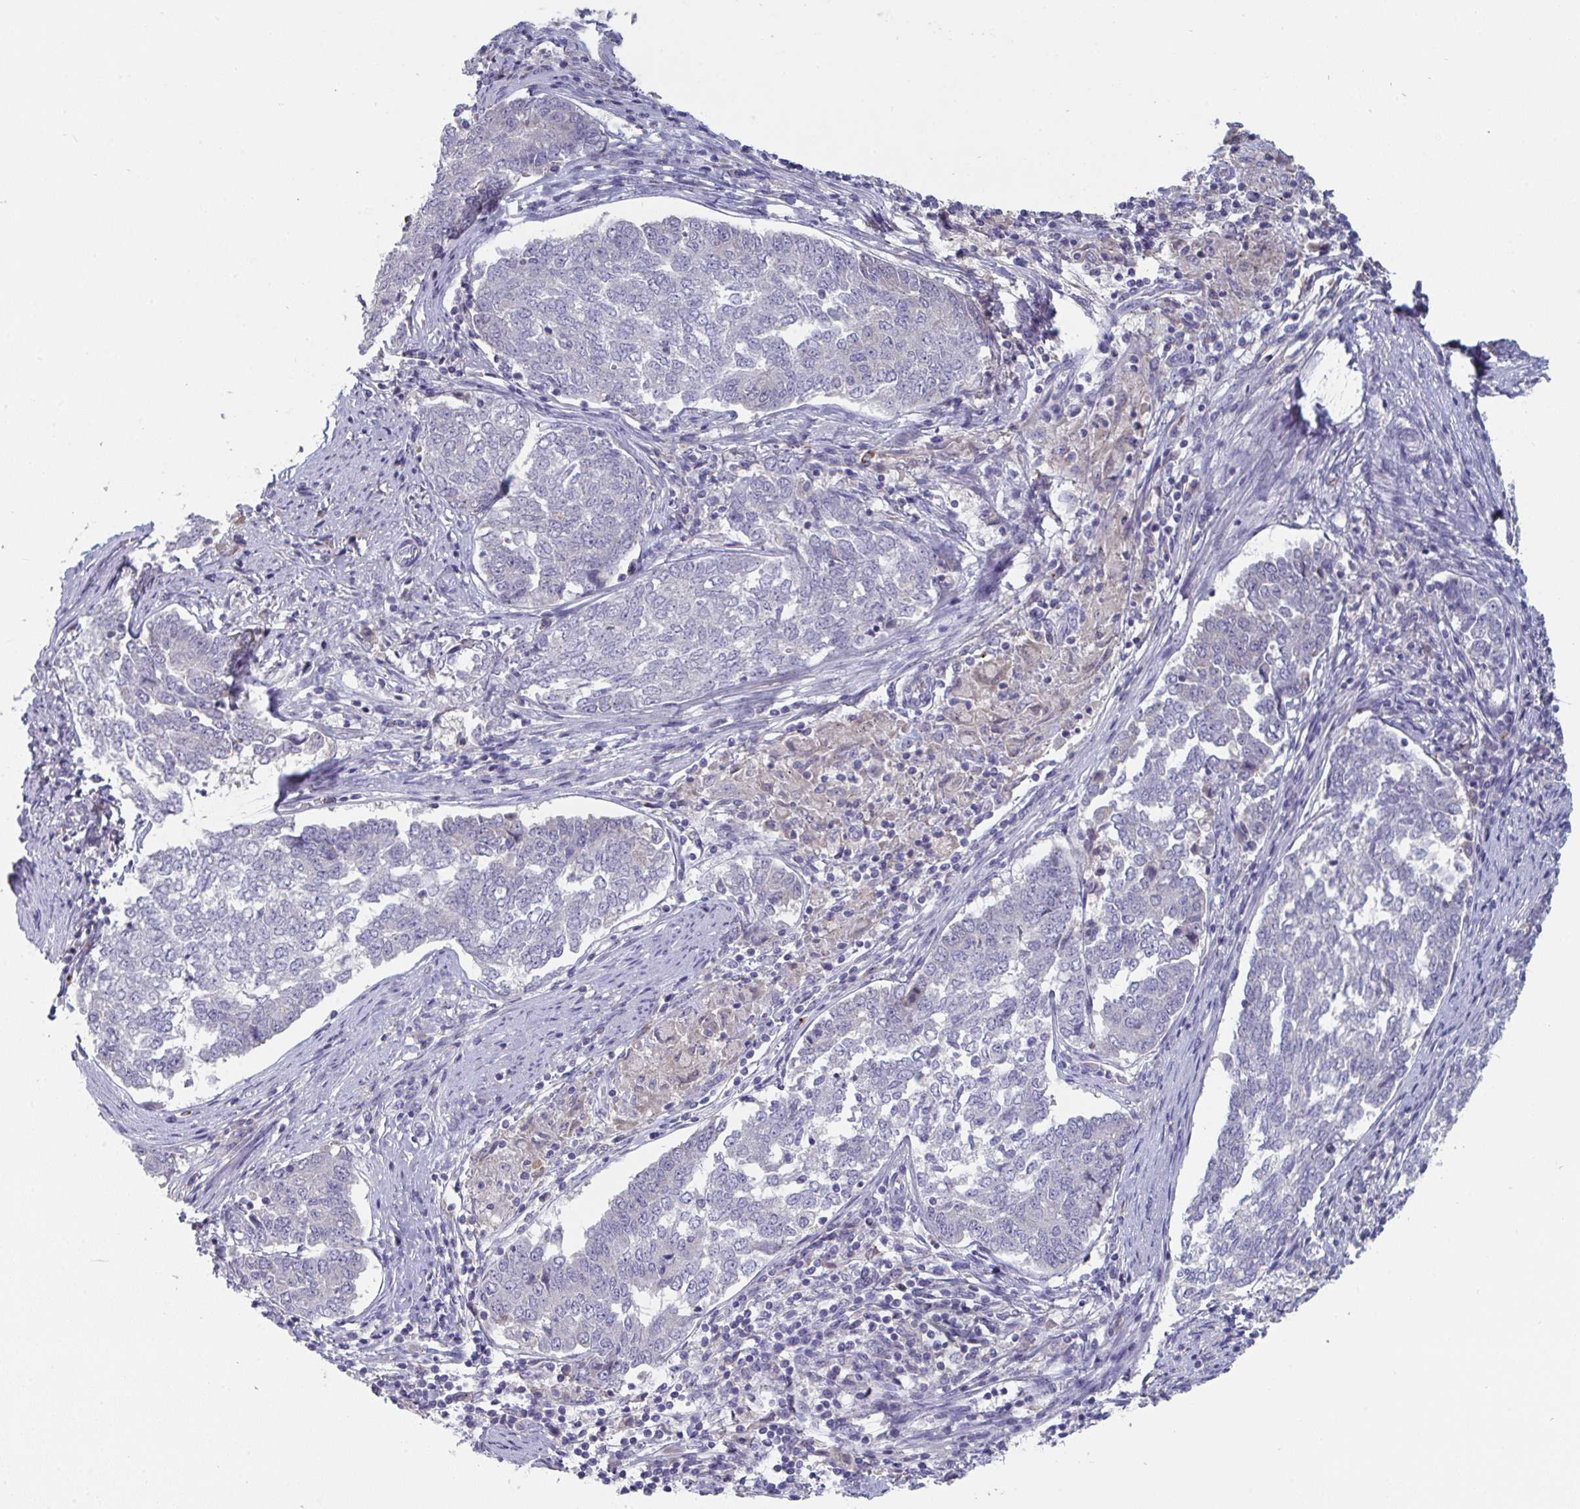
{"staining": {"intensity": "negative", "quantity": "none", "location": "none"}, "tissue": "endometrial cancer", "cell_type": "Tumor cells", "image_type": "cancer", "snomed": [{"axis": "morphology", "description": "Adenocarcinoma, NOS"}, {"axis": "topography", "description": "Endometrium"}], "caption": "DAB (3,3'-diaminobenzidine) immunohistochemical staining of endometrial cancer (adenocarcinoma) exhibits no significant staining in tumor cells. The staining is performed using DAB (3,3'-diaminobenzidine) brown chromogen with nuclei counter-stained in using hematoxylin.", "gene": "HGFAC", "patient": {"sex": "female", "age": 80}}